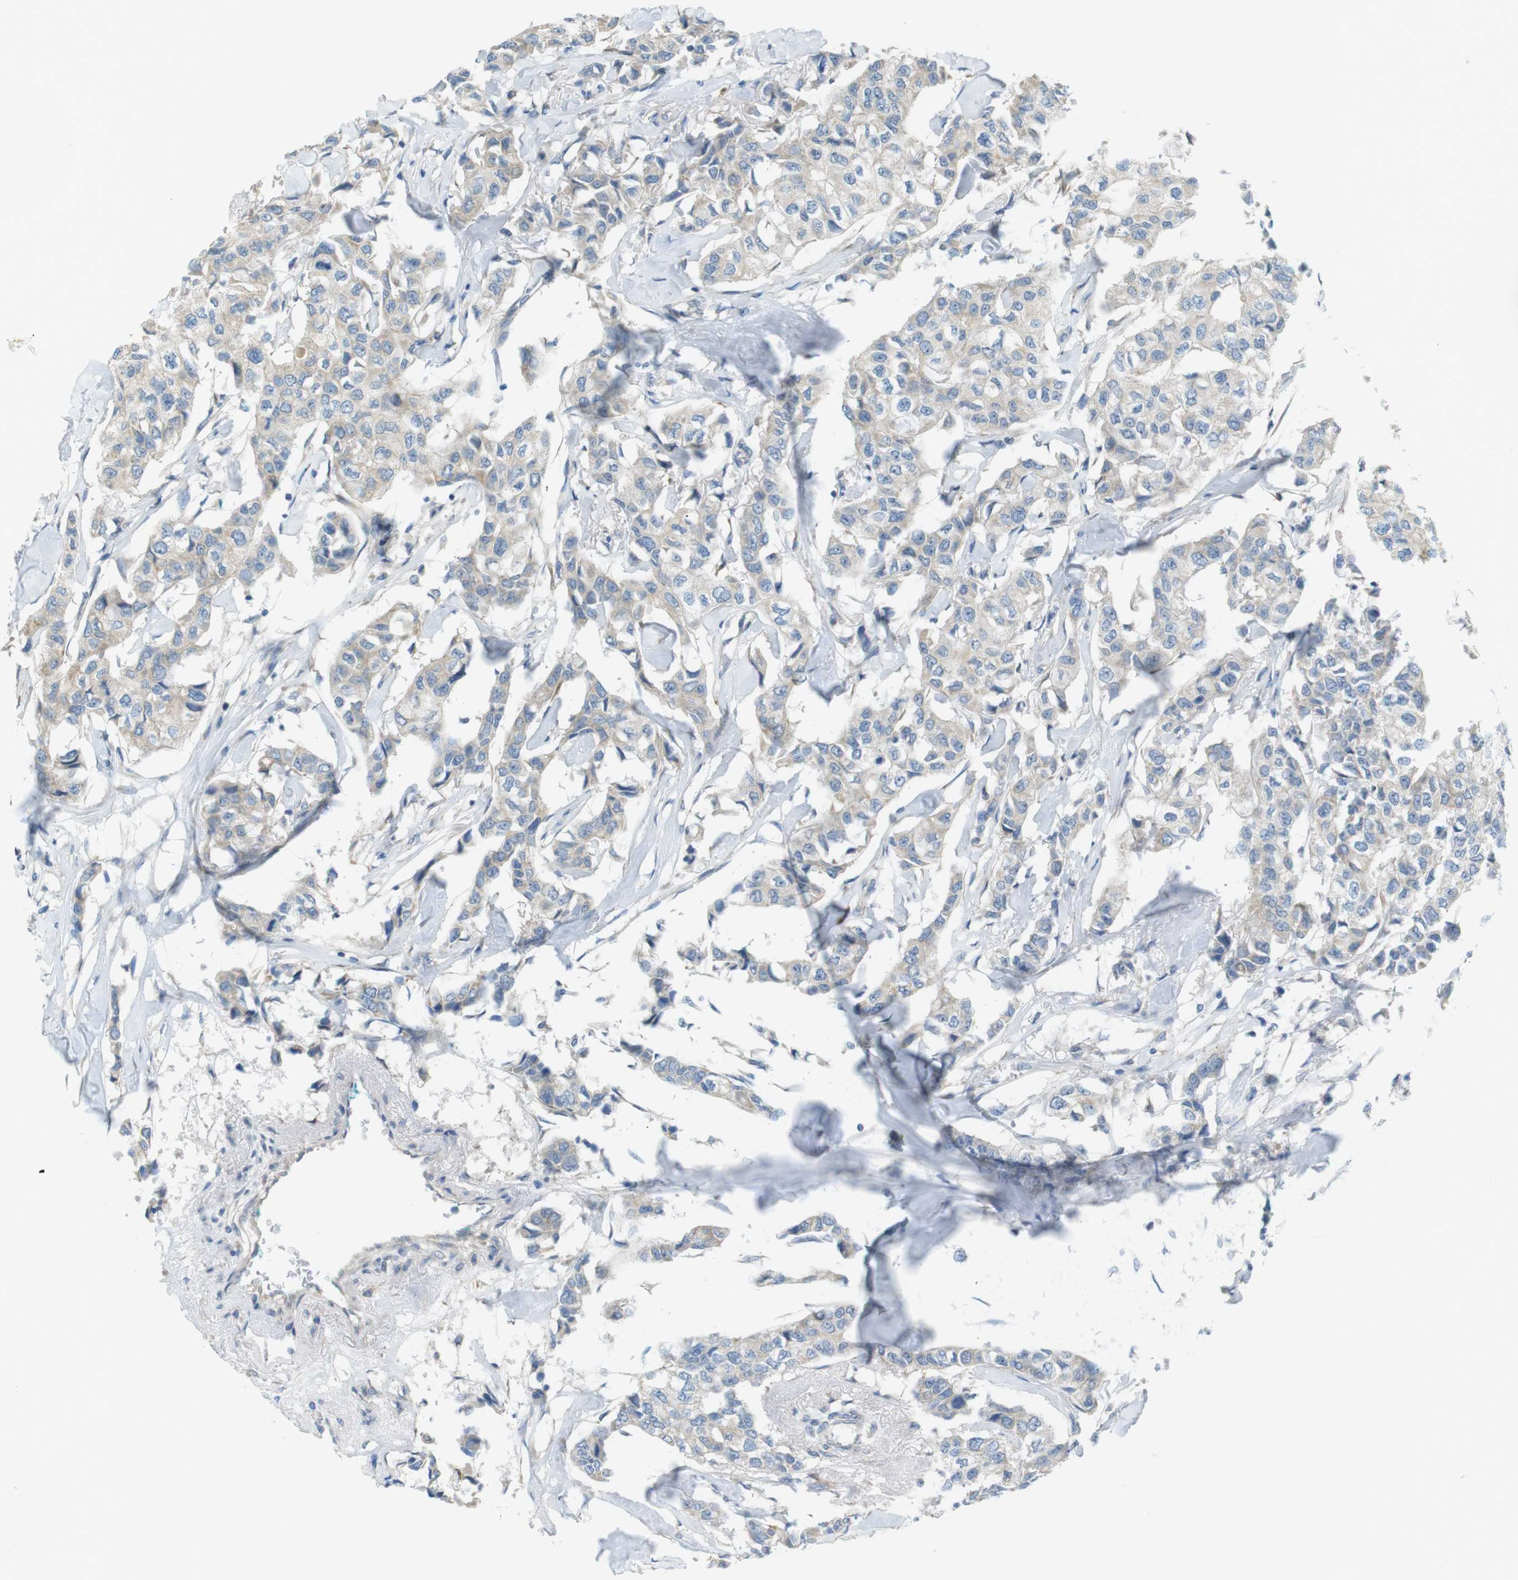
{"staining": {"intensity": "negative", "quantity": "none", "location": "none"}, "tissue": "breast cancer", "cell_type": "Tumor cells", "image_type": "cancer", "snomed": [{"axis": "morphology", "description": "Duct carcinoma"}, {"axis": "topography", "description": "Breast"}], "caption": "An image of intraductal carcinoma (breast) stained for a protein reveals no brown staining in tumor cells.", "gene": "TMEM41B", "patient": {"sex": "female", "age": 80}}